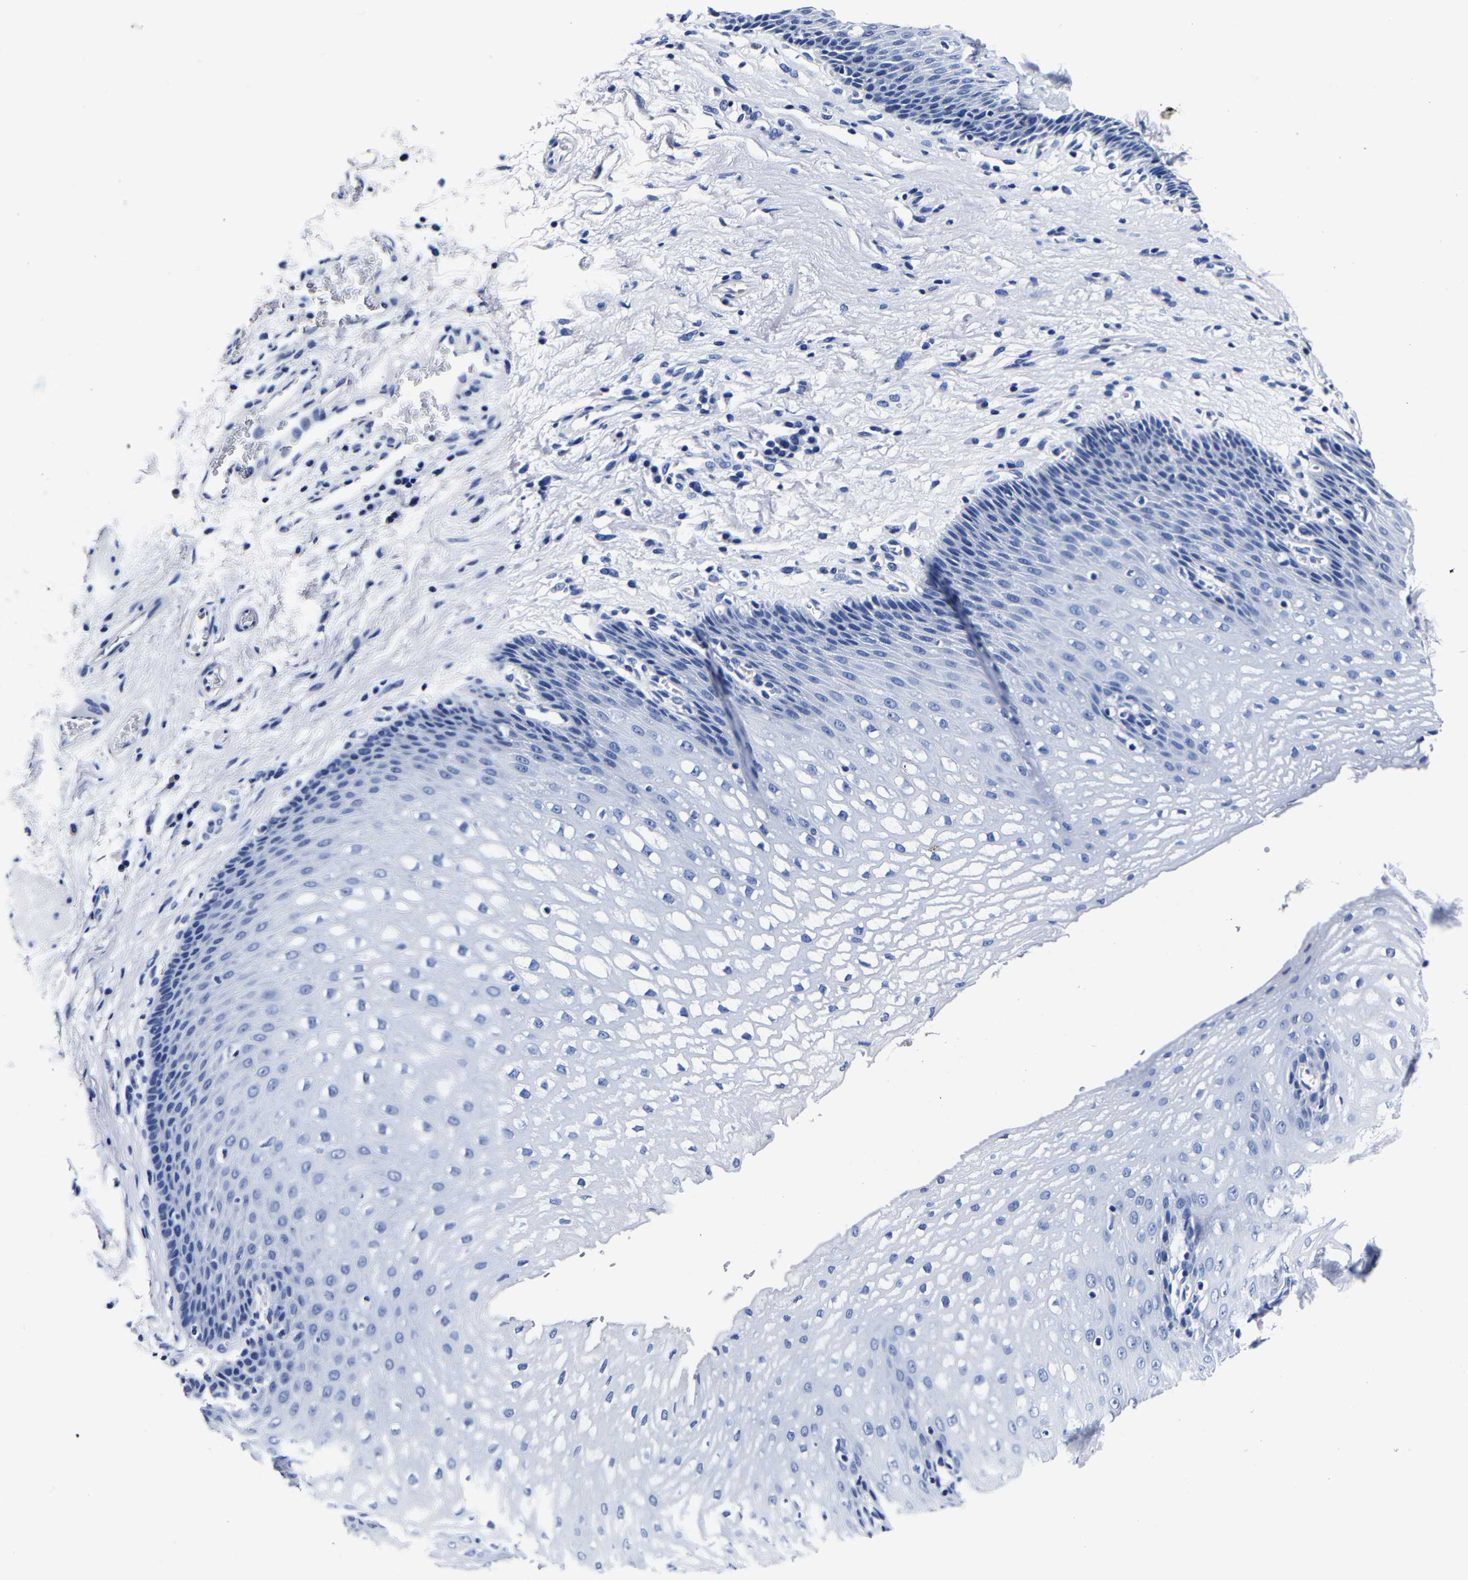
{"staining": {"intensity": "negative", "quantity": "none", "location": "none"}, "tissue": "esophagus", "cell_type": "Squamous epithelial cells", "image_type": "normal", "snomed": [{"axis": "morphology", "description": "Normal tissue, NOS"}, {"axis": "topography", "description": "Esophagus"}], "caption": "An immunohistochemistry image of normal esophagus is shown. There is no staining in squamous epithelial cells of esophagus. The staining is performed using DAB (3,3'-diaminobenzidine) brown chromogen with nuclei counter-stained in using hematoxylin.", "gene": "CPA2", "patient": {"sex": "male", "age": 48}}